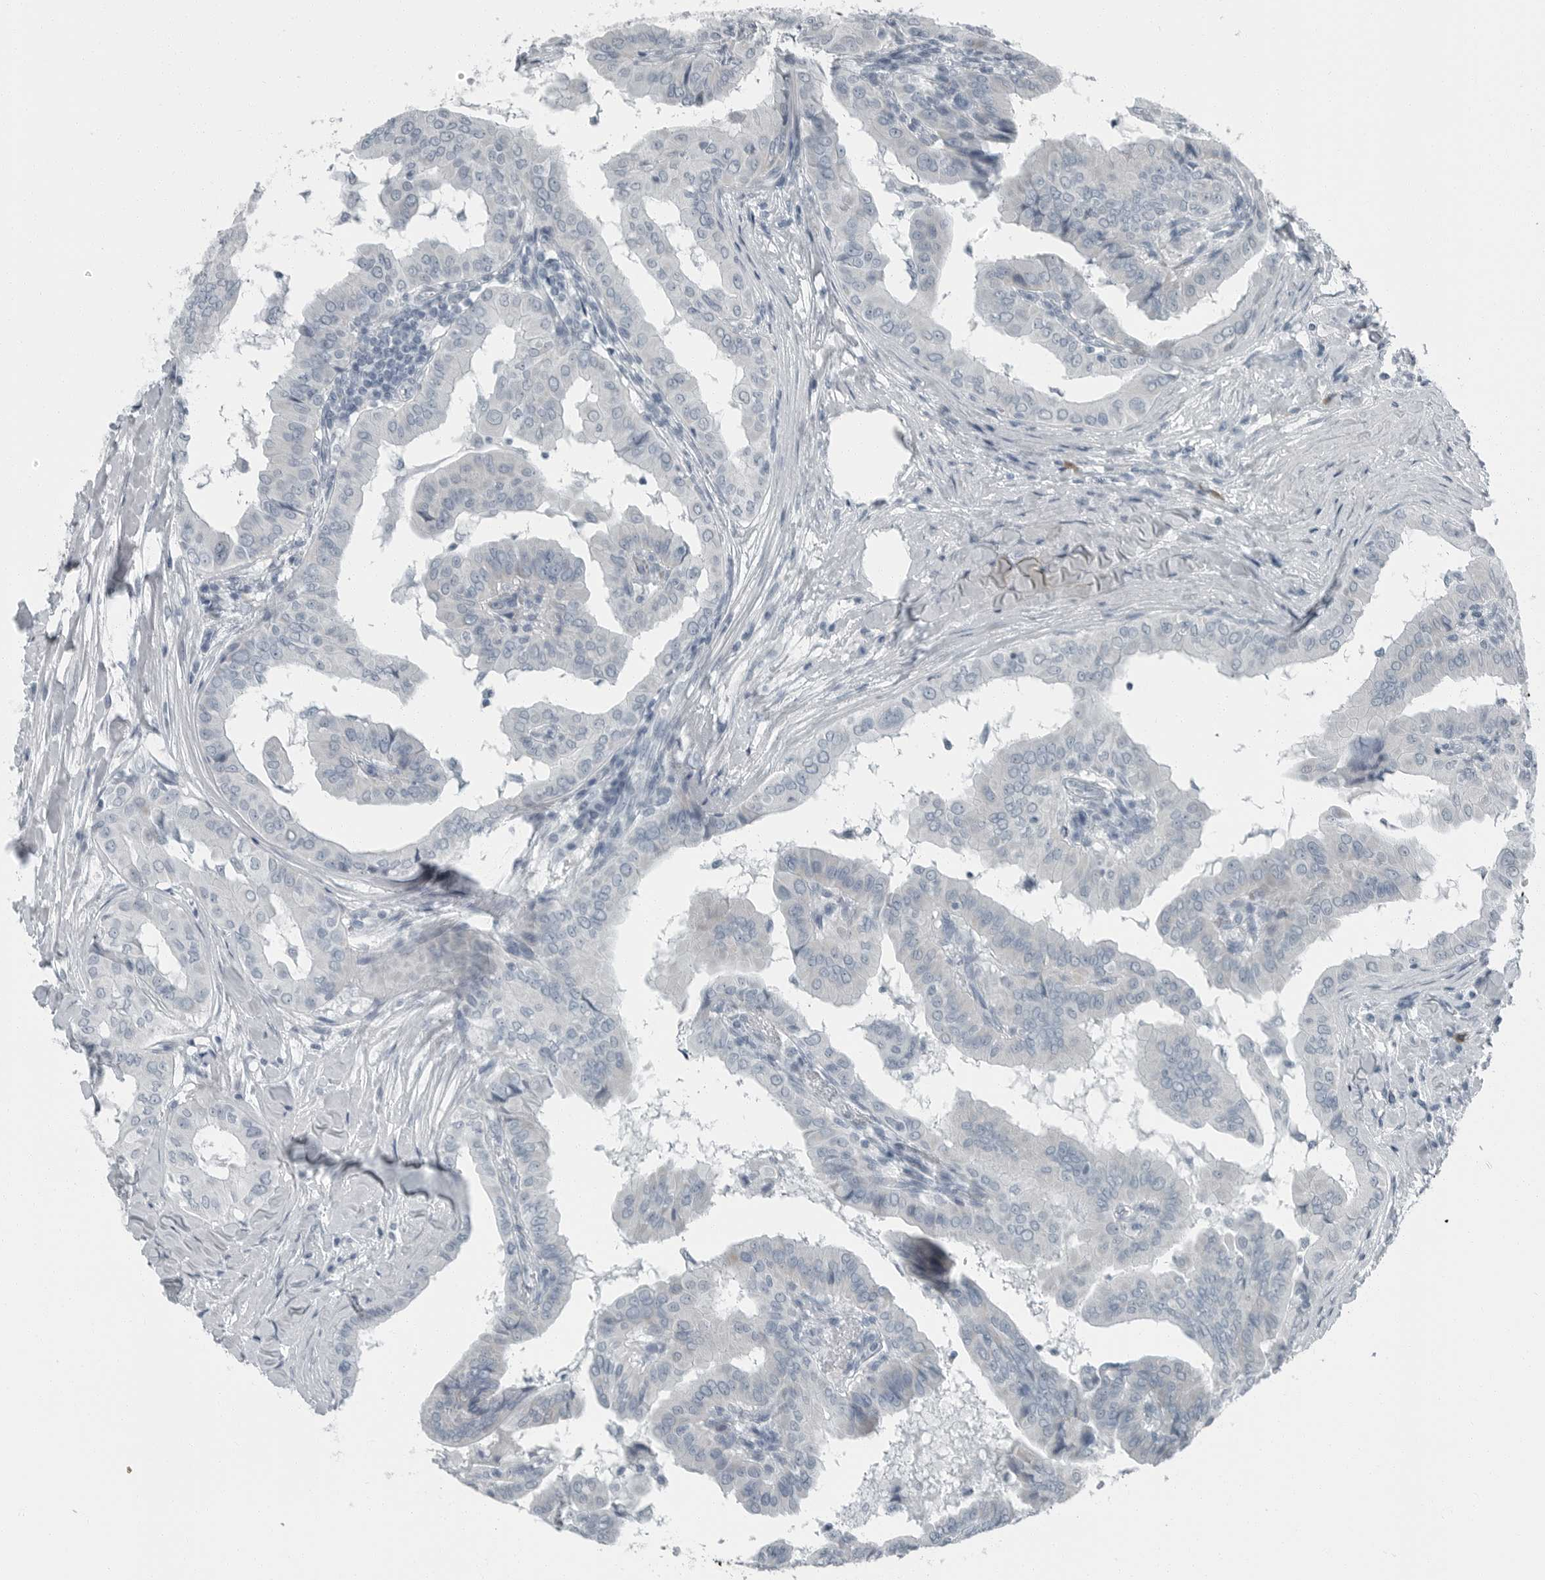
{"staining": {"intensity": "negative", "quantity": "none", "location": "none"}, "tissue": "thyroid cancer", "cell_type": "Tumor cells", "image_type": "cancer", "snomed": [{"axis": "morphology", "description": "Papillary adenocarcinoma, NOS"}, {"axis": "topography", "description": "Thyroid gland"}], "caption": "Immunohistochemical staining of human thyroid cancer exhibits no significant staining in tumor cells. (Stains: DAB (3,3'-diaminobenzidine) IHC with hematoxylin counter stain, Microscopy: brightfield microscopy at high magnification).", "gene": "ZPBP2", "patient": {"sex": "male", "age": 33}}